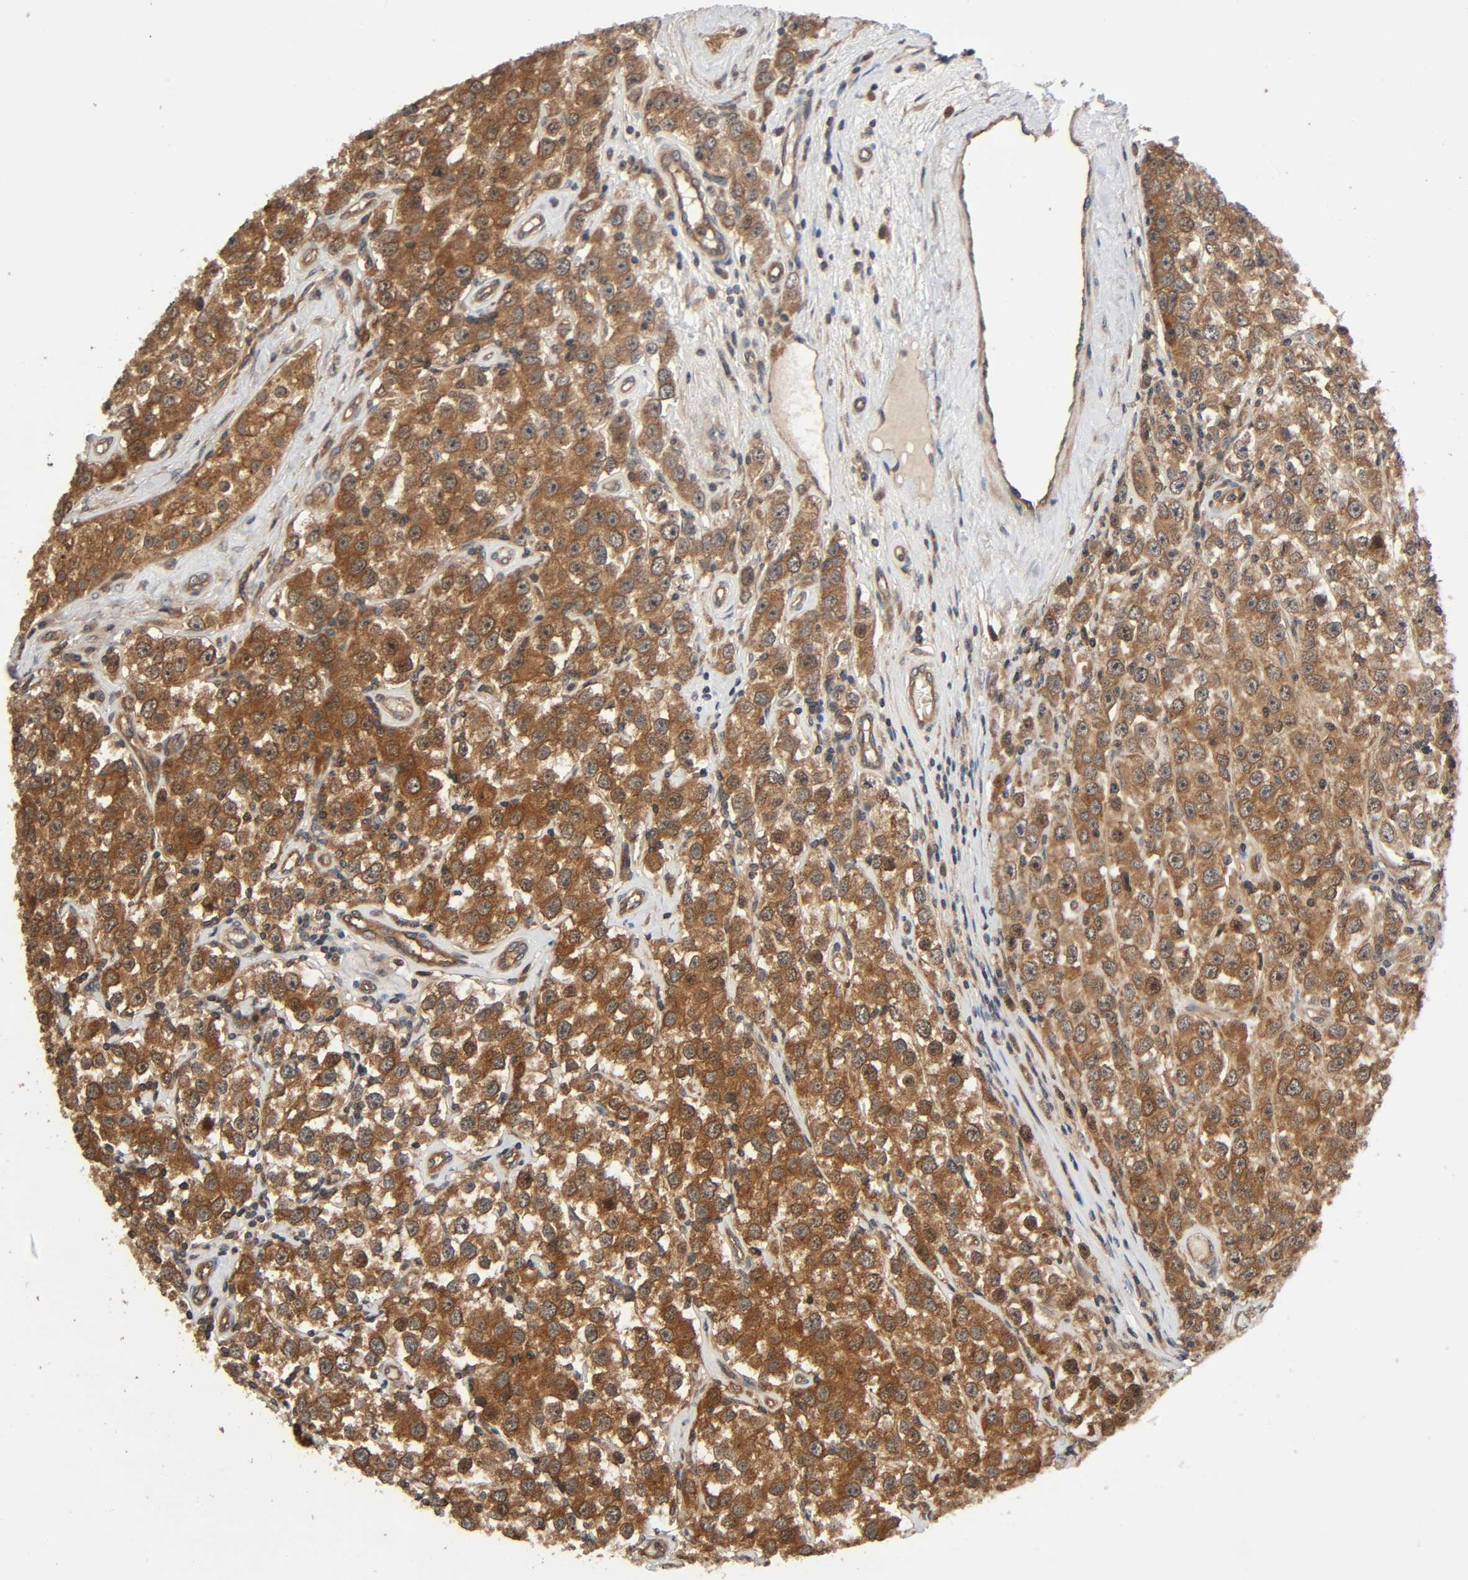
{"staining": {"intensity": "moderate", "quantity": ">75%", "location": "cytoplasmic/membranous"}, "tissue": "testis cancer", "cell_type": "Tumor cells", "image_type": "cancer", "snomed": [{"axis": "morphology", "description": "Seminoma, NOS"}, {"axis": "topography", "description": "Testis"}], "caption": "A high-resolution micrograph shows immunohistochemistry staining of testis cancer (seminoma), which reveals moderate cytoplasmic/membranous staining in approximately >75% of tumor cells.", "gene": "PPP2R1B", "patient": {"sex": "male", "age": 52}}